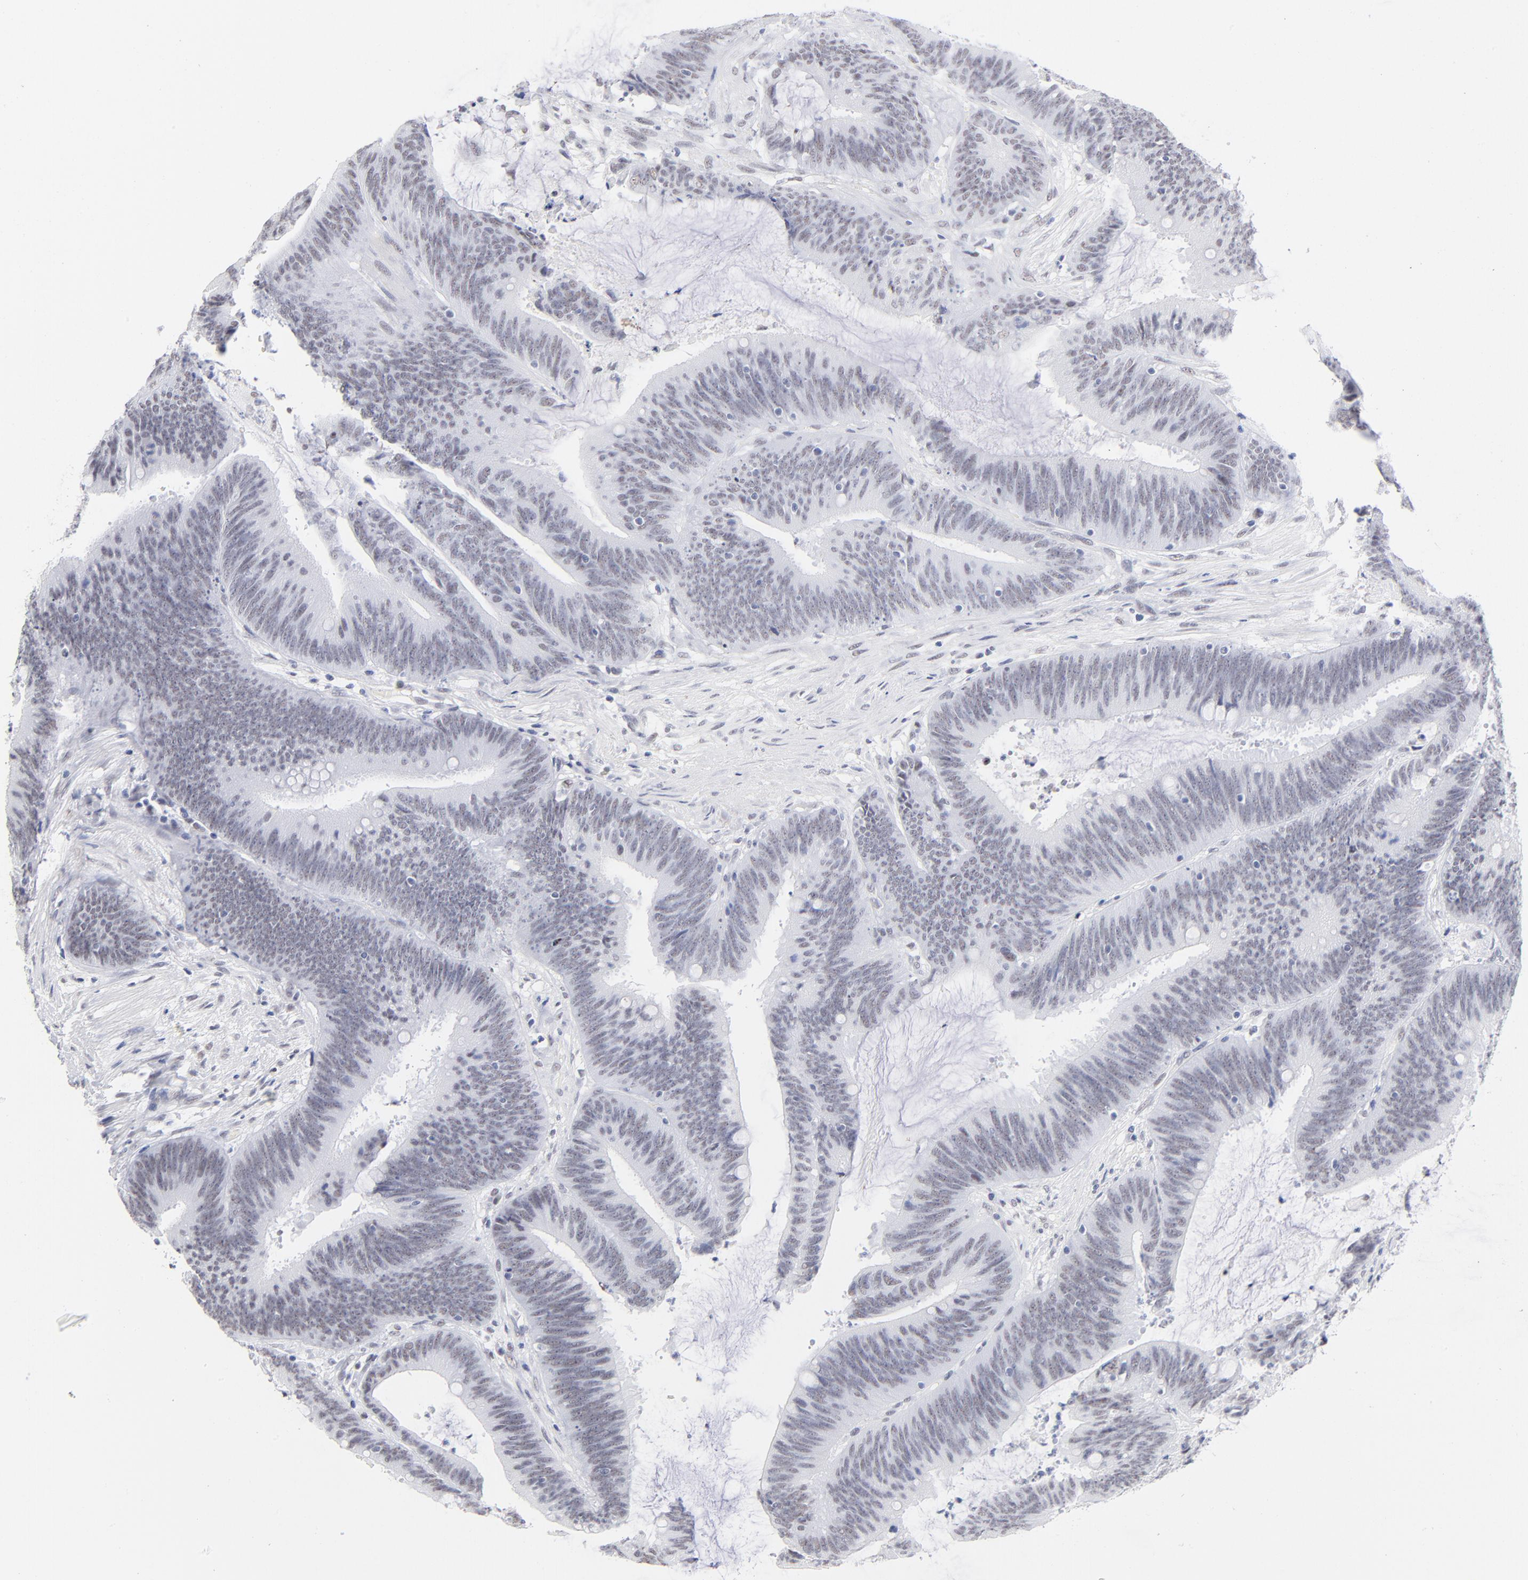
{"staining": {"intensity": "weak", "quantity": "<25%", "location": "nuclear"}, "tissue": "colorectal cancer", "cell_type": "Tumor cells", "image_type": "cancer", "snomed": [{"axis": "morphology", "description": "Adenocarcinoma, NOS"}, {"axis": "topography", "description": "Rectum"}], "caption": "Immunohistochemistry (IHC) image of neoplastic tissue: human colorectal cancer stained with DAB (3,3'-diaminobenzidine) displays no significant protein expression in tumor cells.", "gene": "SNRPB", "patient": {"sex": "female", "age": 66}}